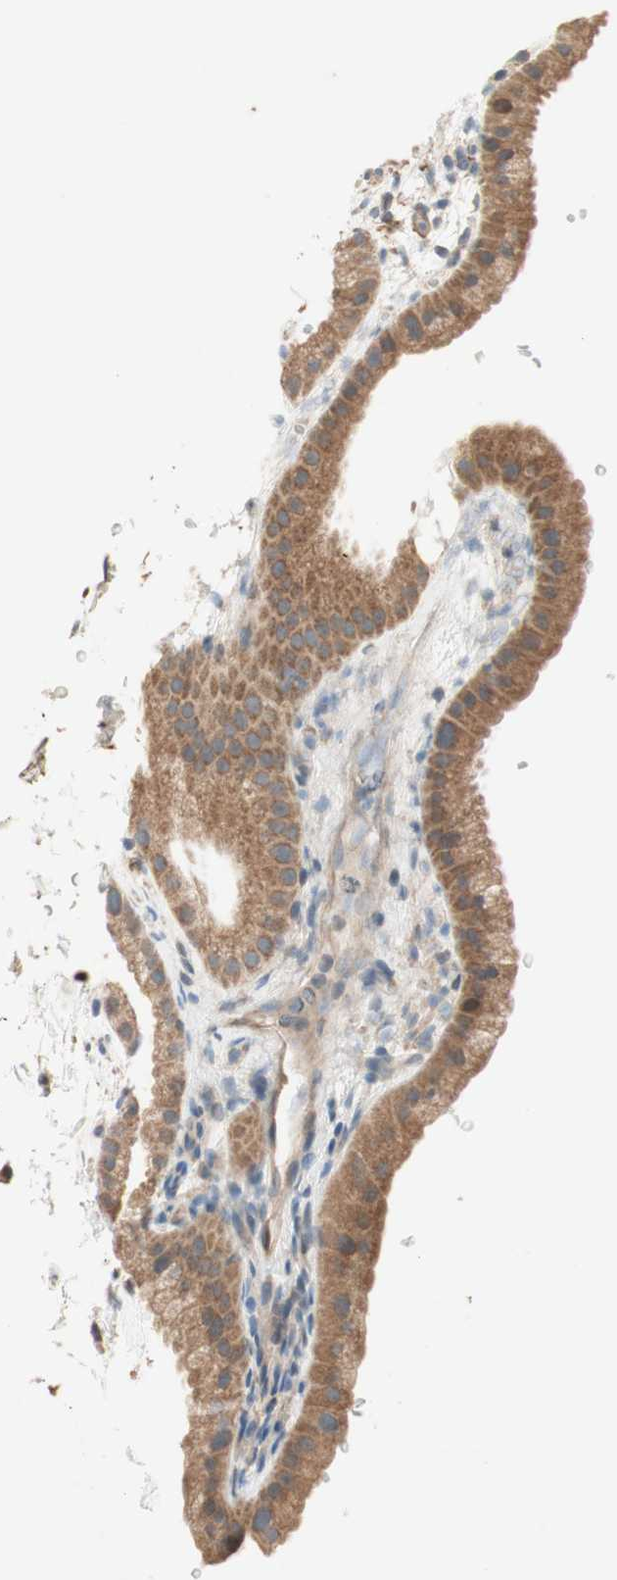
{"staining": {"intensity": "moderate", "quantity": ">75%", "location": "cytoplasmic/membranous"}, "tissue": "gallbladder", "cell_type": "Glandular cells", "image_type": "normal", "snomed": [{"axis": "morphology", "description": "Normal tissue, NOS"}, {"axis": "topography", "description": "Gallbladder"}], "caption": "Human gallbladder stained with a brown dye shows moderate cytoplasmic/membranous positive positivity in approximately >75% of glandular cells.", "gene": "SOCS2", "patient": {"sex": "female", "age": 64}}